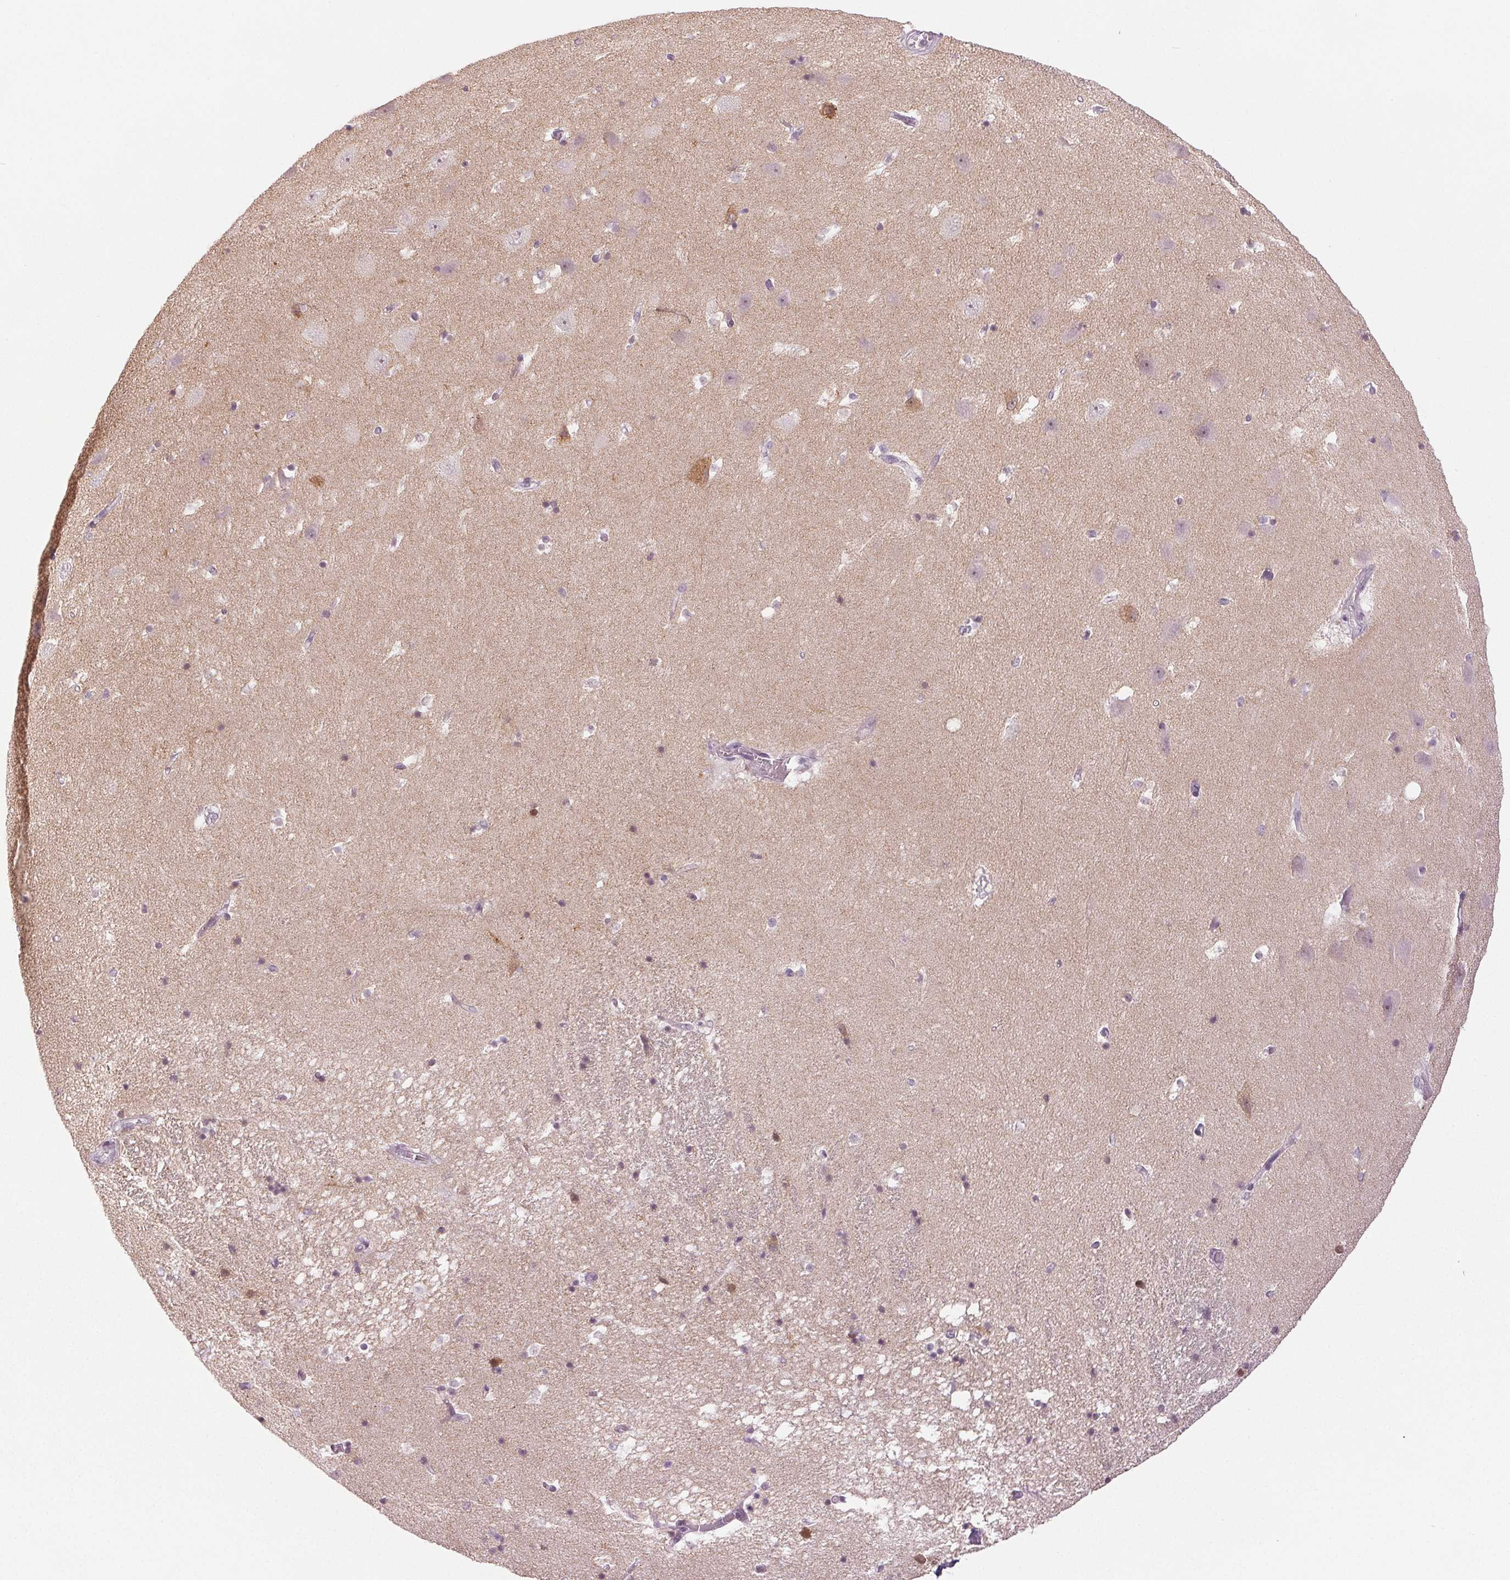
{"staining": {"intensity": "moderate", "quantity": "<25%", "location": "cytoplasmic/membranous,nuclear"}, "tissue": "hippocampus", "cell_type": "Glial cells", "image_type": "normal", "snomed": [{"axis": "morphology", "description": "Normal tissue, NOS"}, {"axis": "topography", "description": "Hippocampus"}], "caption": "Moderate cytoplasmic/membranous,nuclear expression for a protein is seen in approximately <25% of glial cells of unremarkable hippocampus using IHC.", "gene": "DNAJC6", "patient": {"sex": "male", "age": 58}}